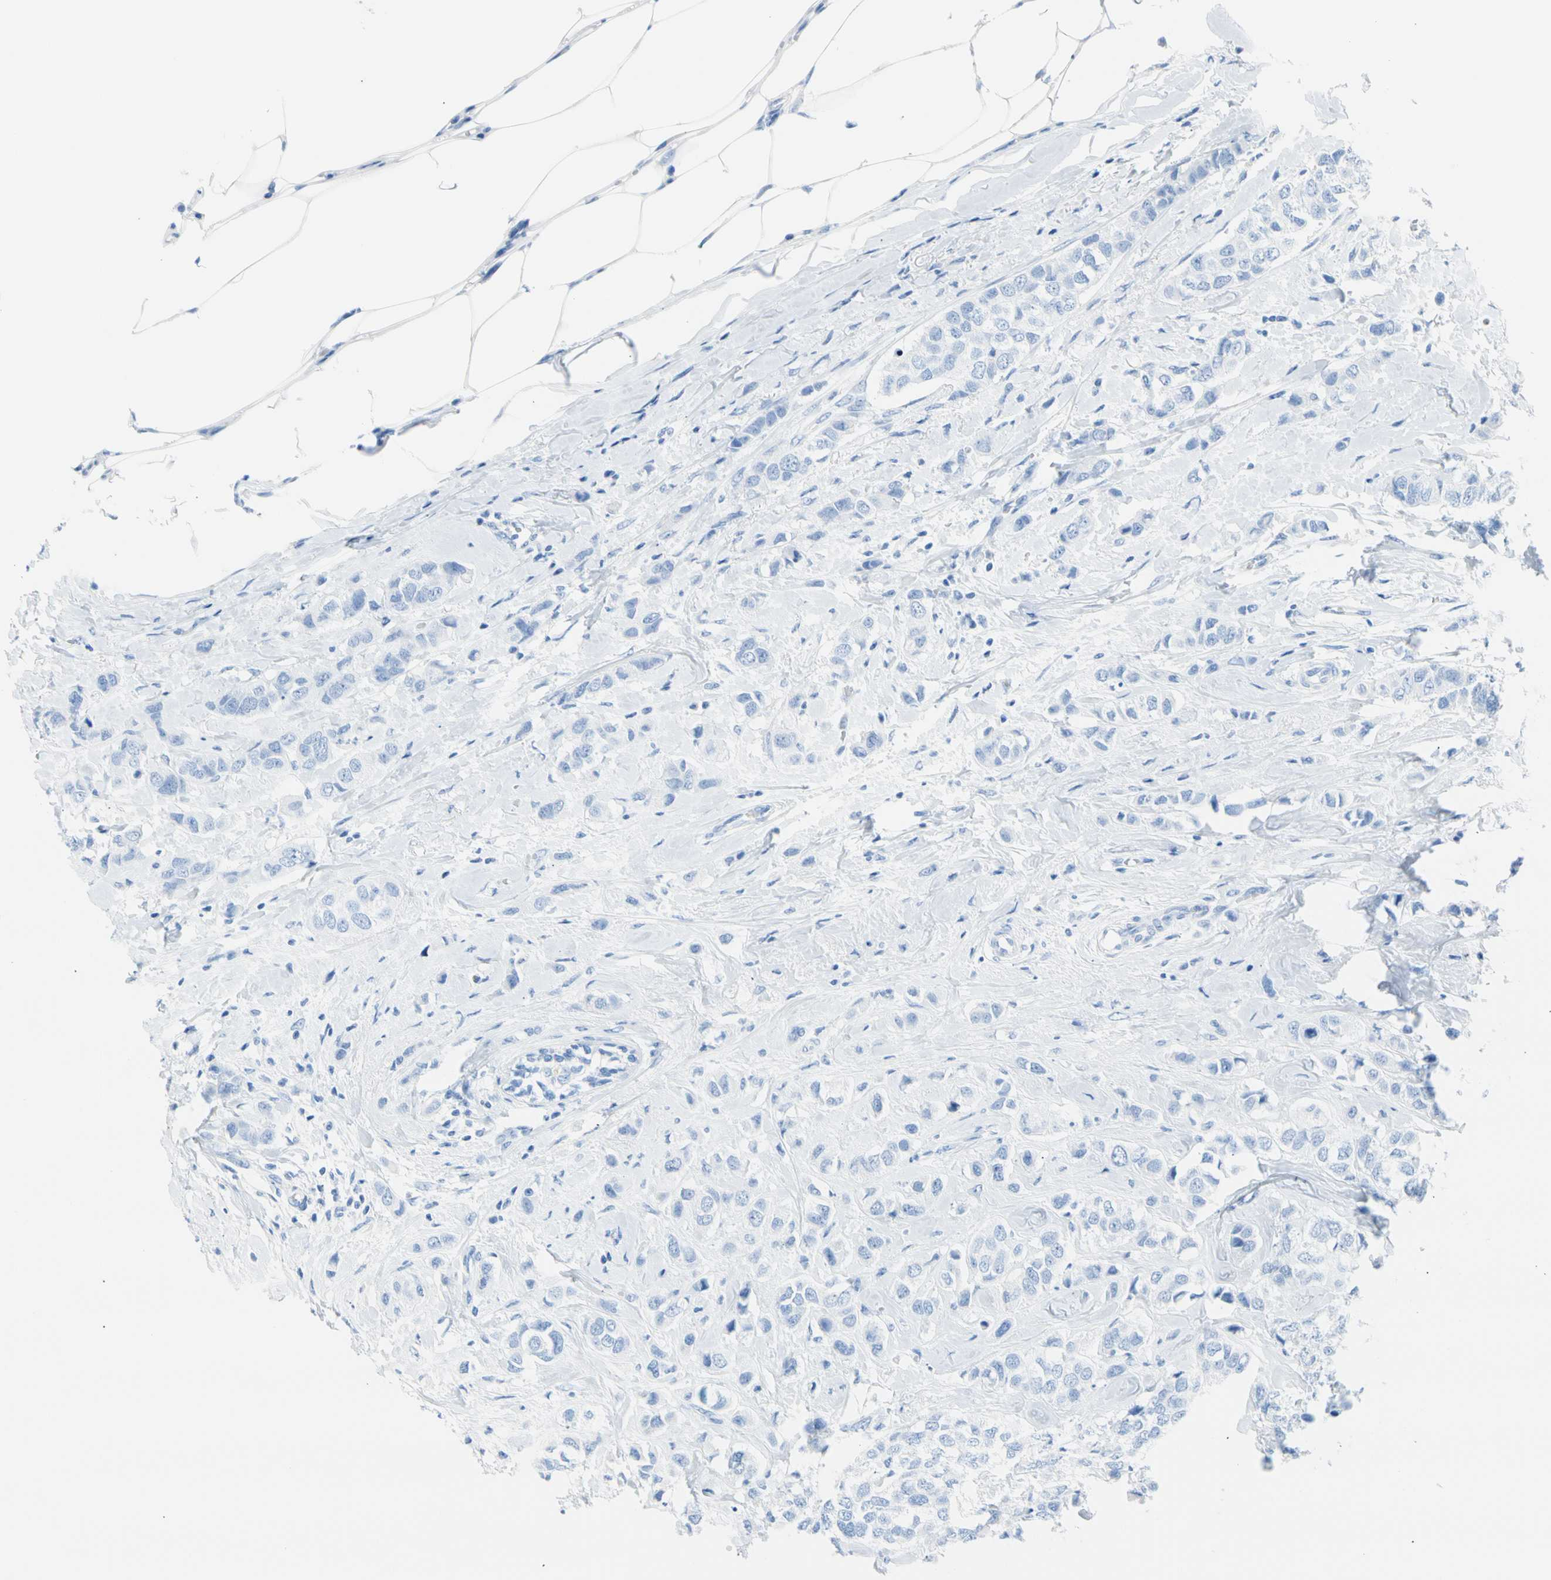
{"staining": {"intensity": "negative", "quantity": "none", "location": "none"}, "tissue": "breast cancer", "cell_type": "Tumor cells", "image_type": "cancer", "snomed": [{"axis": "morphology", "description": "Duct carcinoma"}, {"axis": "topography", "description": "Breast"}], "caption": "Tumor cells show no significant staining in breast infiltrating ductal carcinoma.", "gene": "CEL", "patient": {"sex": "female", "age": 50}}